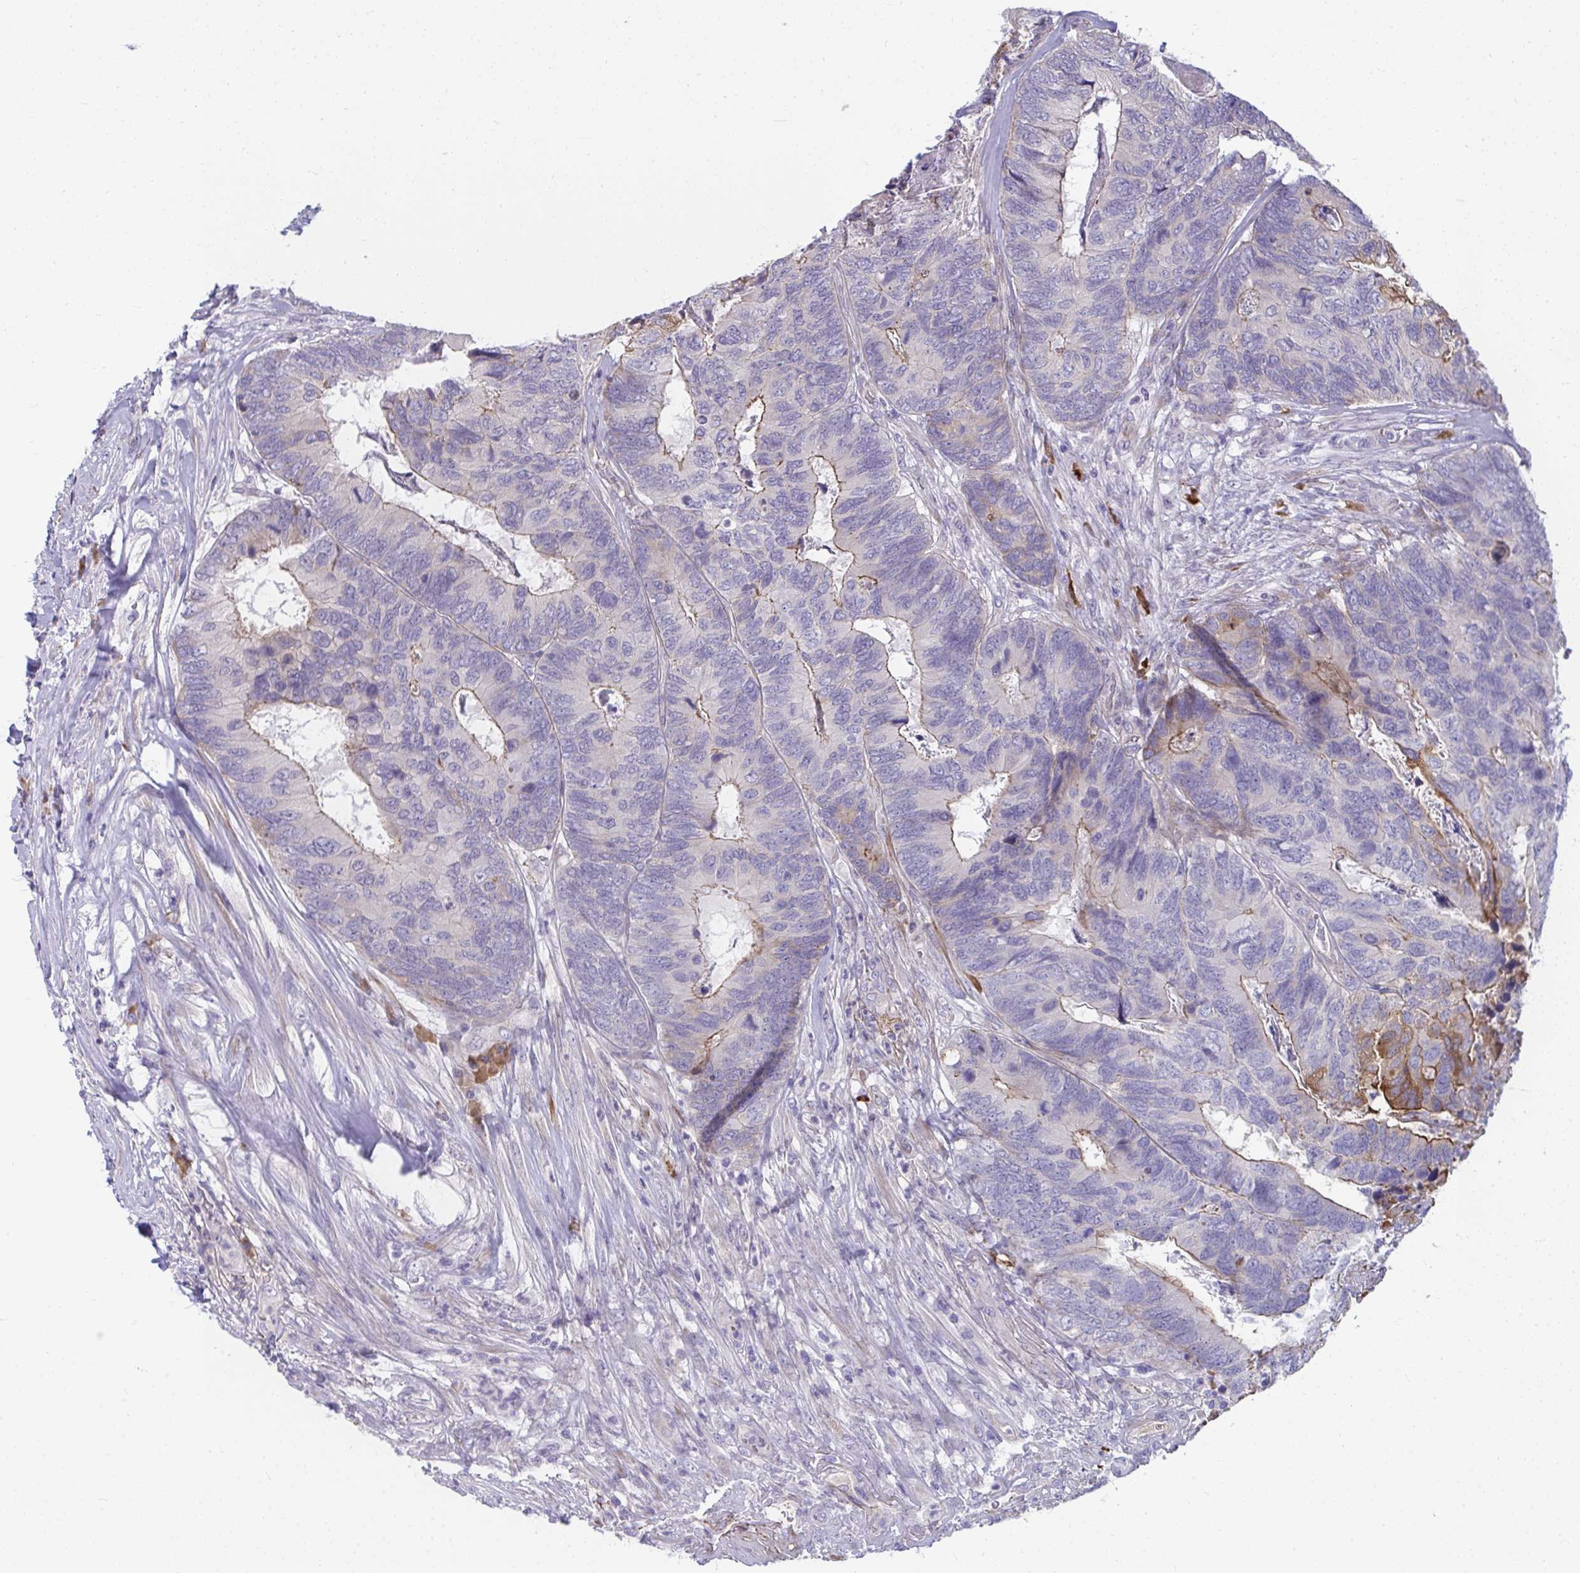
{"staining": {"intensity": "moderate", "quantity": "<25%", "location": "cytoplasmic/membranous"}, "tissue": "breast cancer", "cell_type": "Tumor cells", "image_type": "cancer", "snomed": [{"axis": "morphology", "description": "Lobular carcinoma"}, {"axis": "topography", "description": "Breast"}], "caption": "IHC (DAB (3,3'-diaminobenzidine)) staining of human breast cancer (lobular carcinoma) displays moderate cytoplasmic/membranous protein expression in about <25% of tumor cells.", "gene": "PIGZ", "patient": {"sex": "female", "age": 59}}